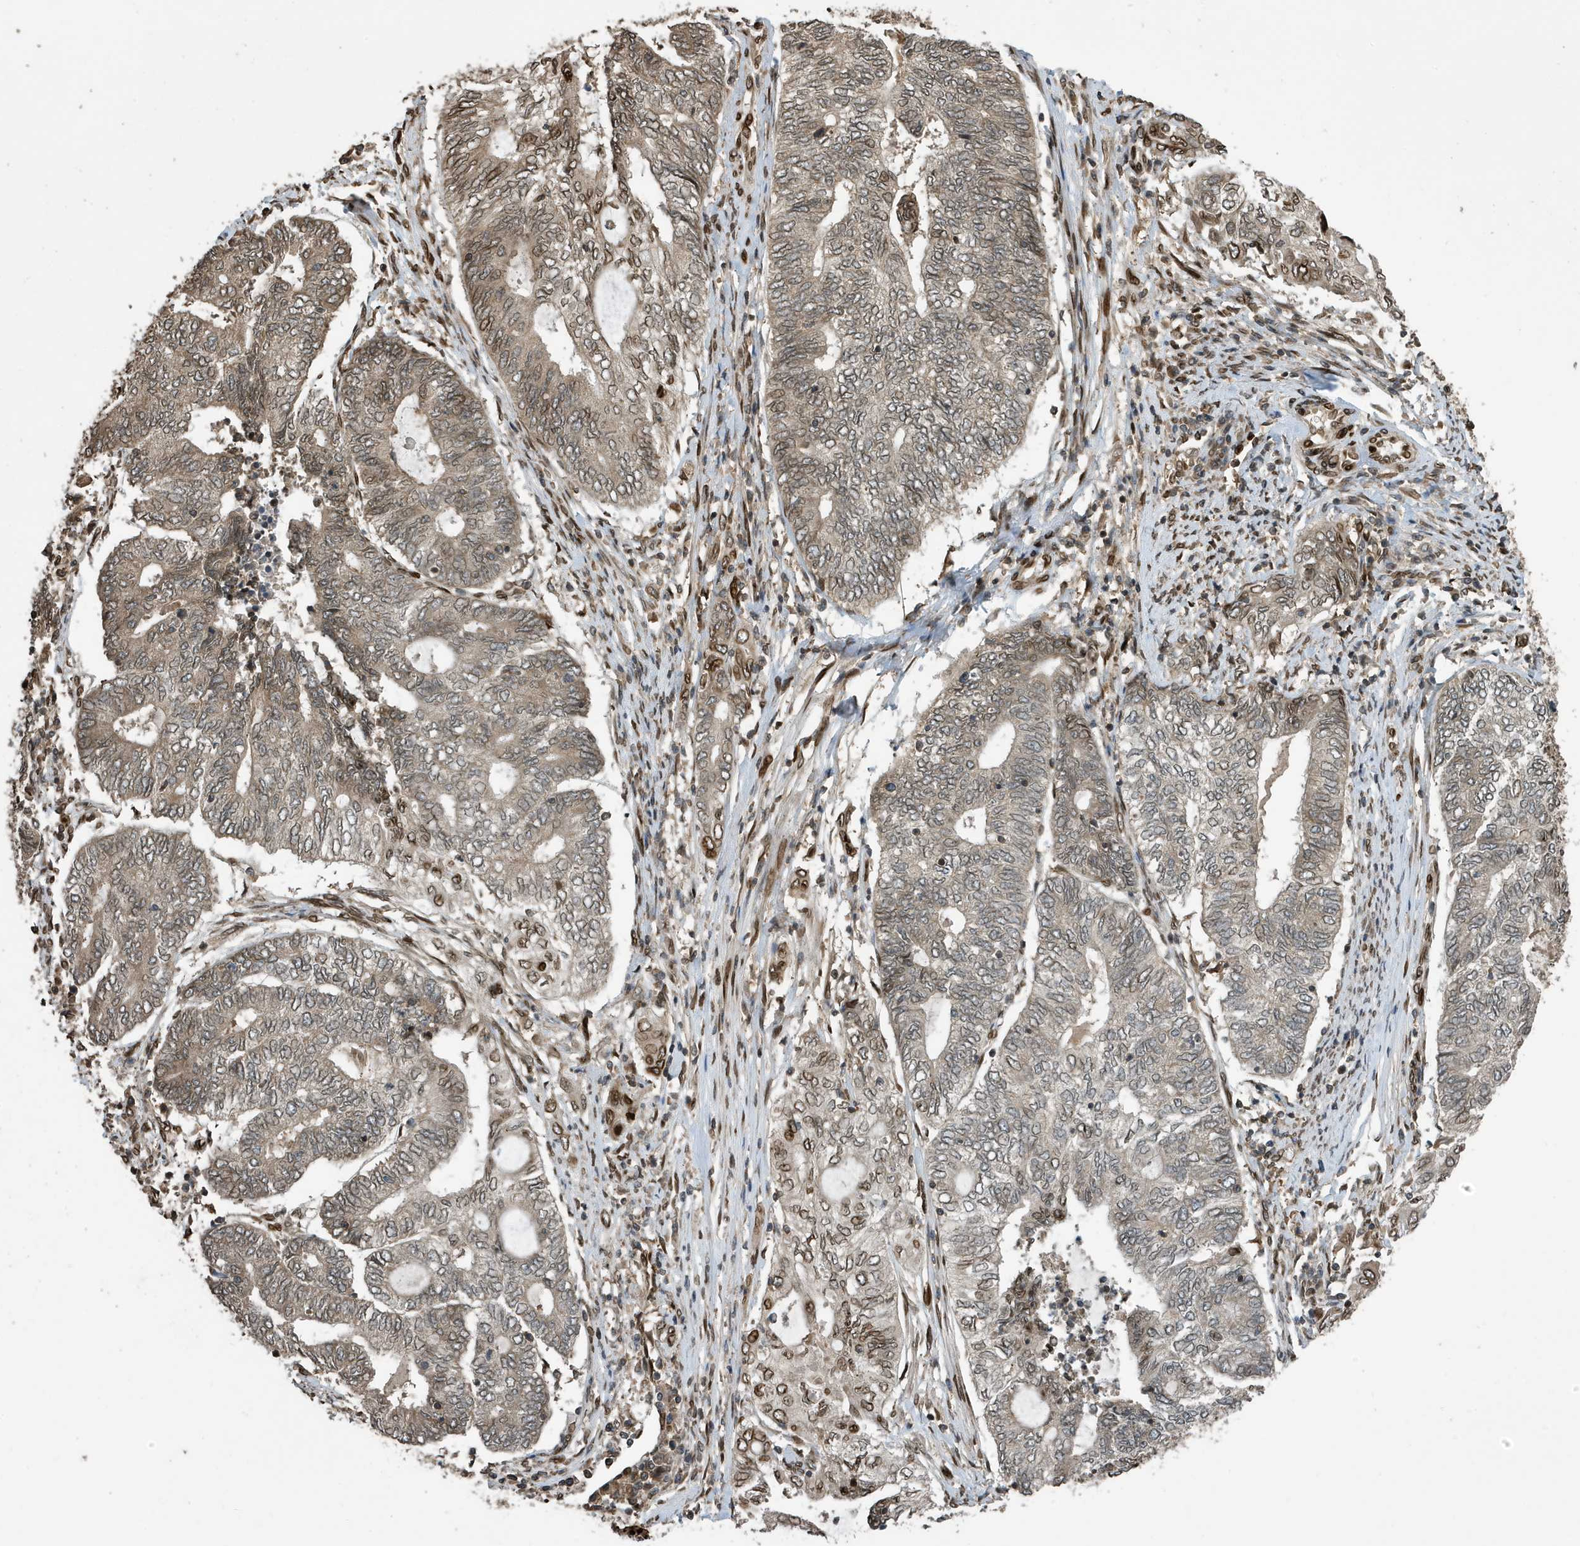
{"staining": {"intensity": "moderate", "quantity": "<25%", "location": "nuclear"}, "tissue": "endometrial cancer", "cell_type": "Tumor cells", "image_type": "cancer", "snomed": [{"axis": "morphology", "description": "Adenocarcinoma, NOS"}, {"axis": "topography", "description": "Uterus"}, {"axis": "topography", "description": "Endometrium"}], "caption": "Endometrial cancer (adenocarcinoma) tissue displays moderate nuclear staining in about <25% of tumor cells", "gene": "DUSP18", "patient": {"sex": "female", "age": 70}}